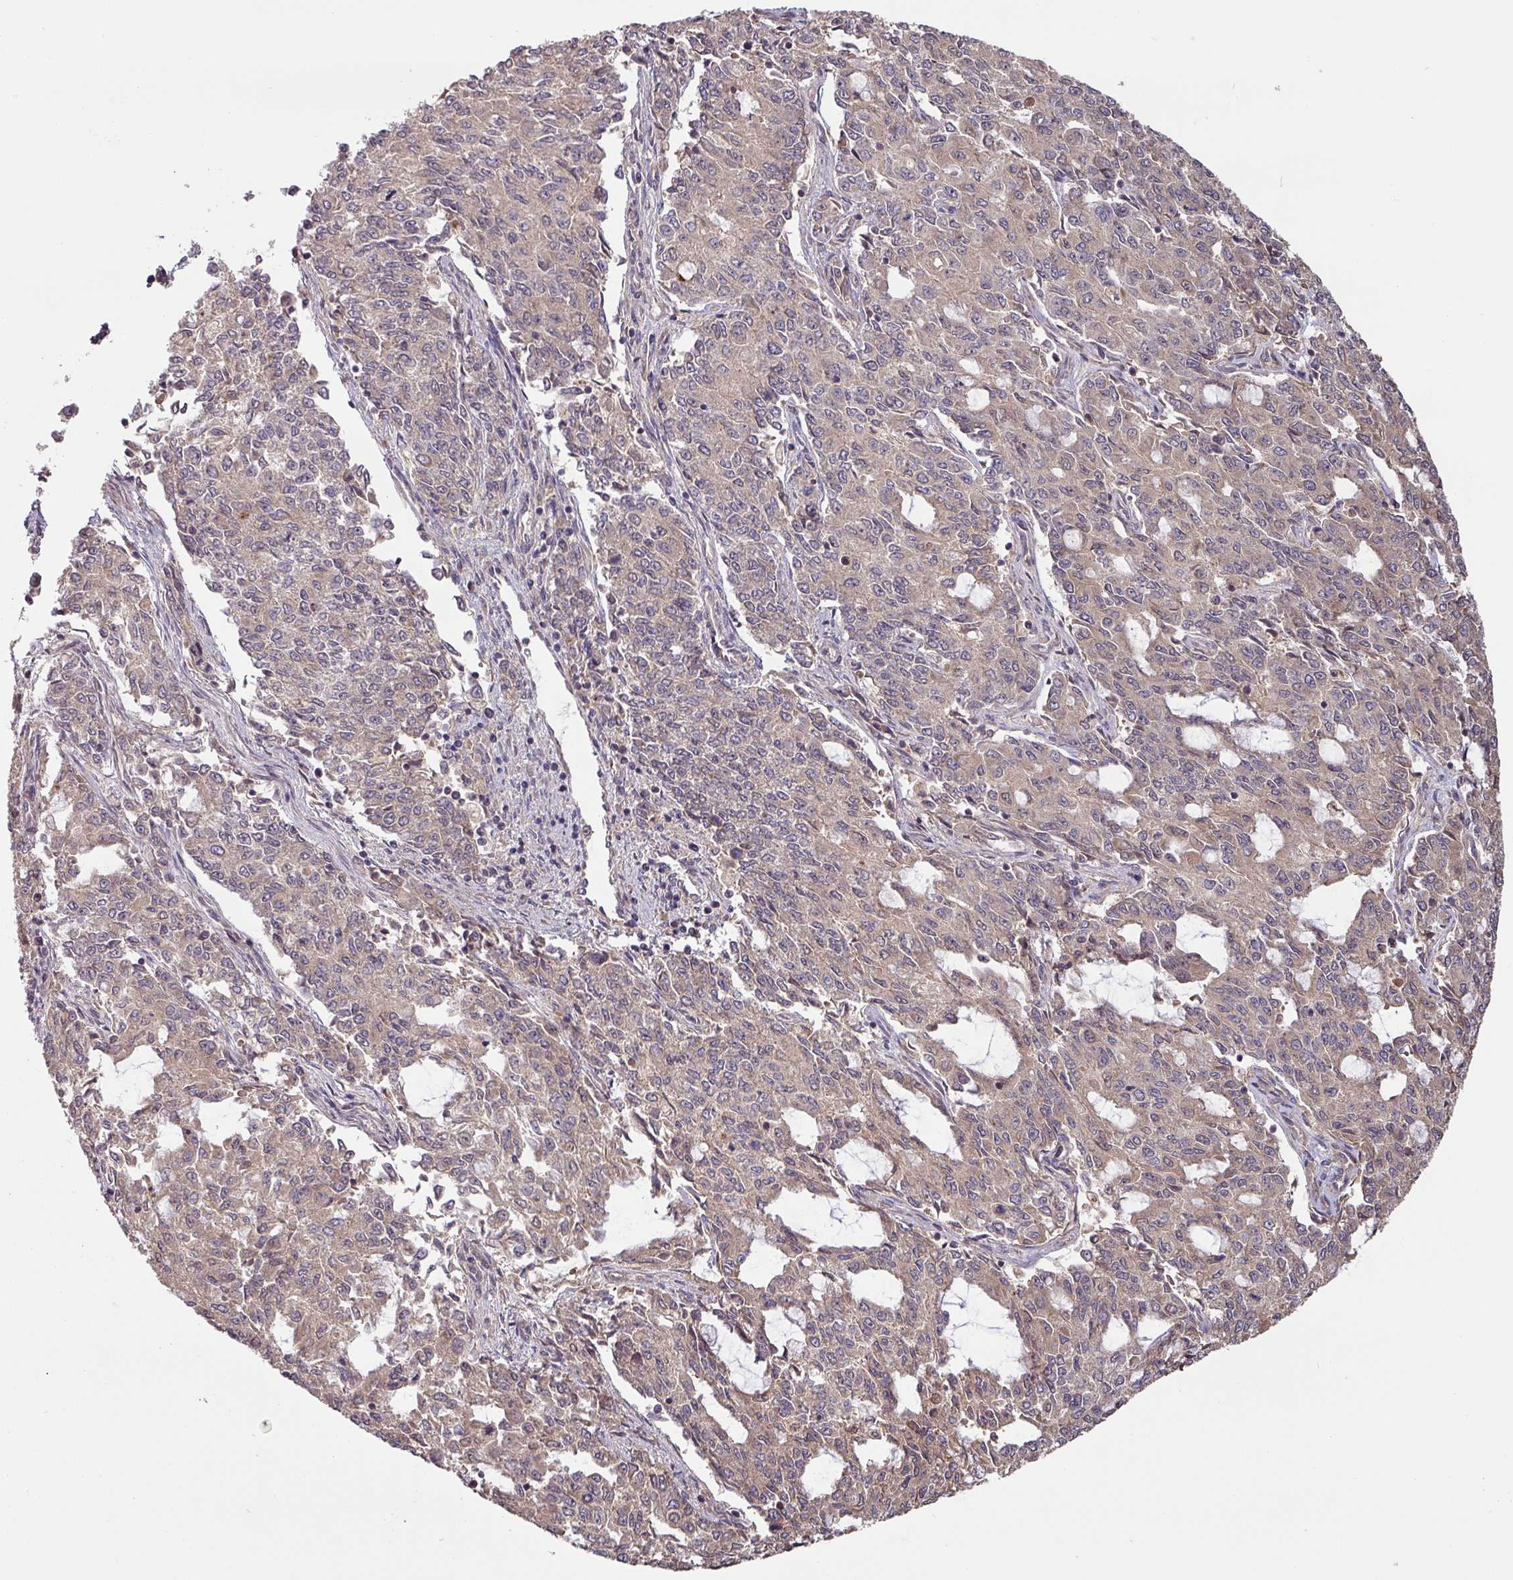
{"staining": {"intensity": "weak", "quantity": "25%-75%", "location": "cytoplasmic/membranous"}, "tissue": "endometrial cancer", "cell_type": "Tumor cells", "image_type": "cancer", "snomed": [{"axis": "morphology", "description": "Adenocarcinoma, NOS"}, {"axis": "topography", "description": "Endometrium"}], "caption": "High-power microscopy captured an immunohistochemistry photomicrograph of endometrial adenocarcinoma, revealing weak cytoplasmic/membranous staining in approximately 25%-75% of tumor cells.", "gene": "SIK1", "patient": {"sex": "female", "age": 50}}